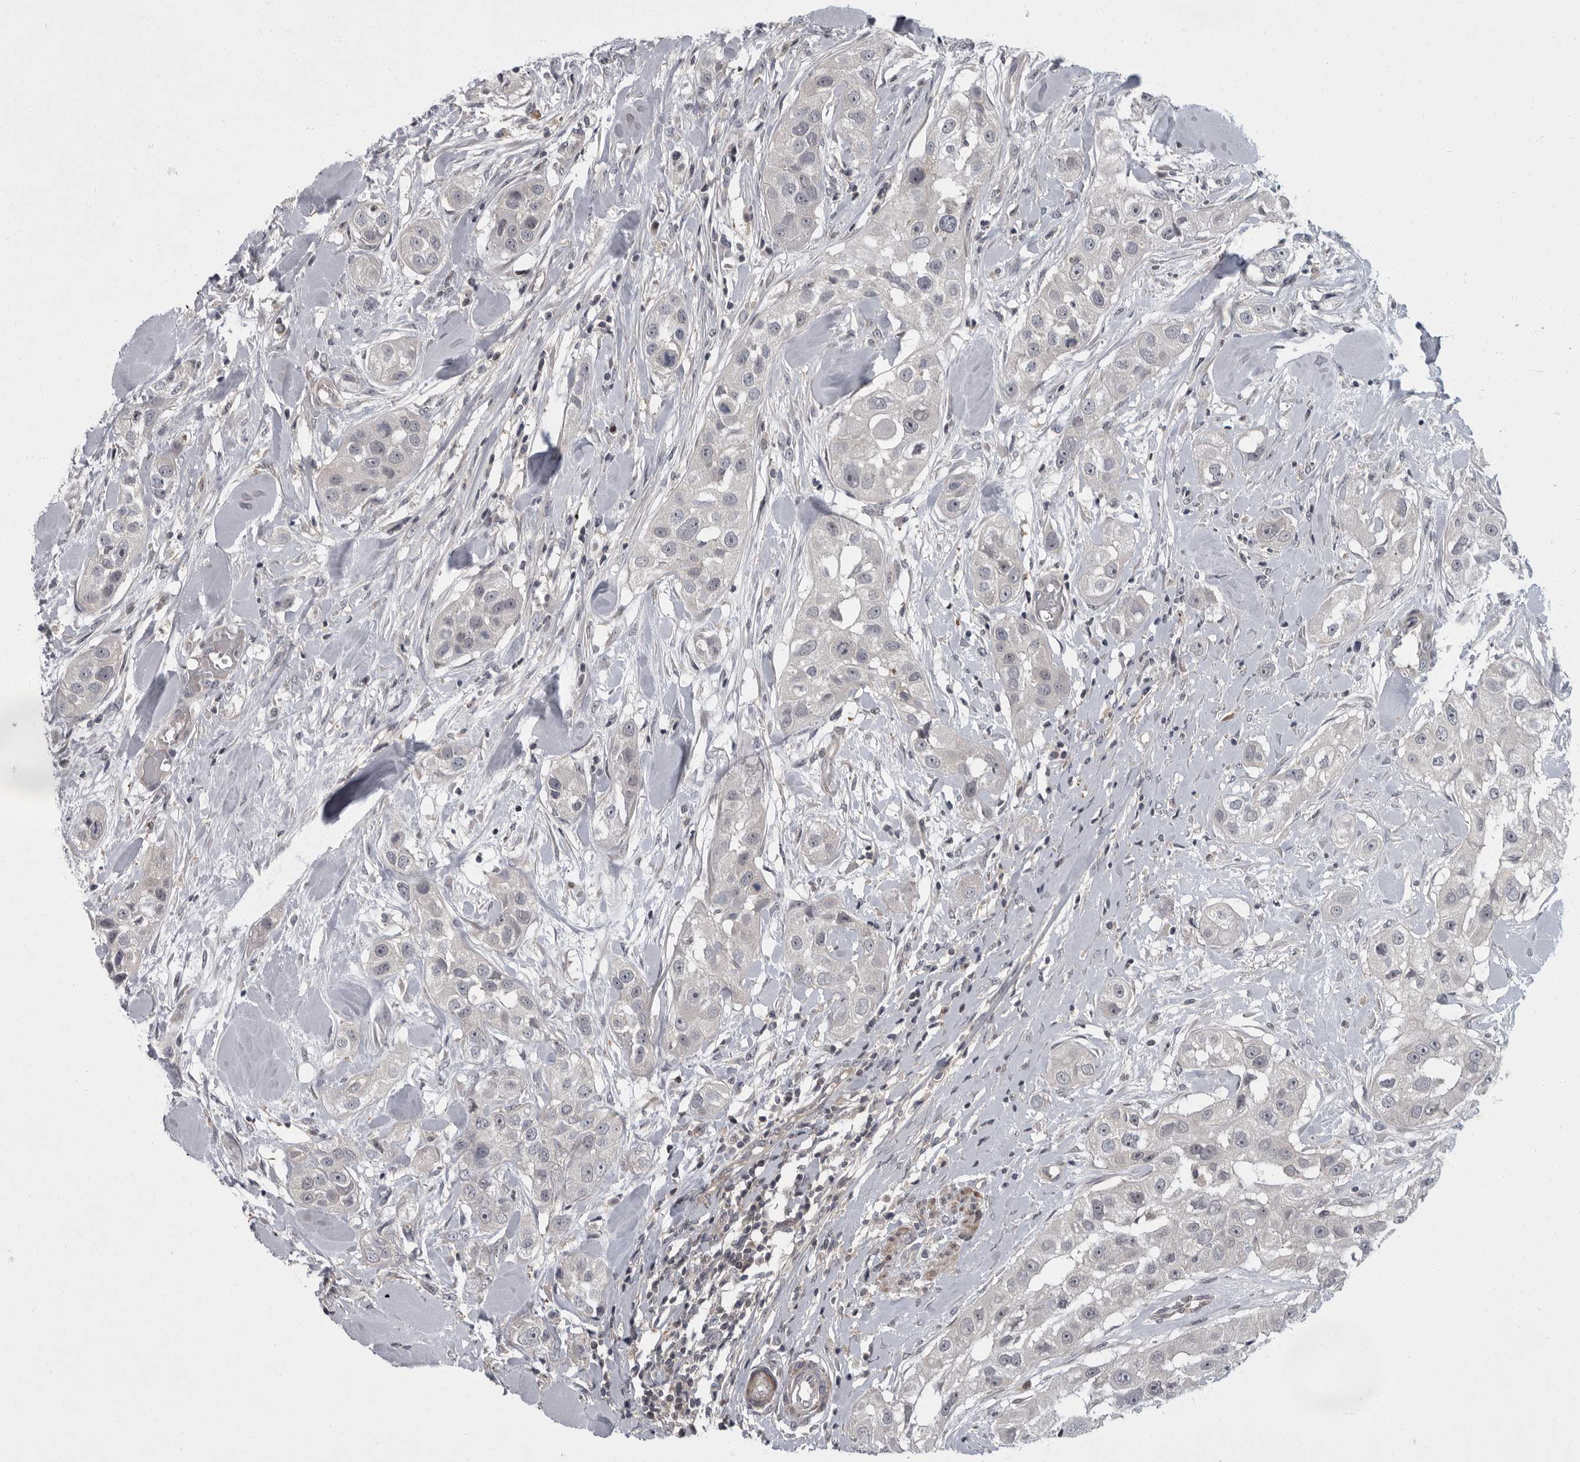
{"staining": {"intensity": "negative", "quantity": "none", "location": "none"}, "tissue": "head and neck cancer", "cell_type": "Tumor cells", "image_type": "cancer", "snomed": [{"axis": "morphology", "description": "Normal tissue, NOS"}, {"axis": "morphology", "description": "Squamous cell carcinoma, NOS"}, {"axis": "topography", "description": "Skeletal muscle"}, {"axis": "topography", "description": "Head-Neck"}], "caption": "The photomicrograph reveals no significant expression in tumor cells of head and neck cancer (squamous cell carcinoma).", "gene": "PDE7A", "patient": {"sex": "male", "age": 51}}